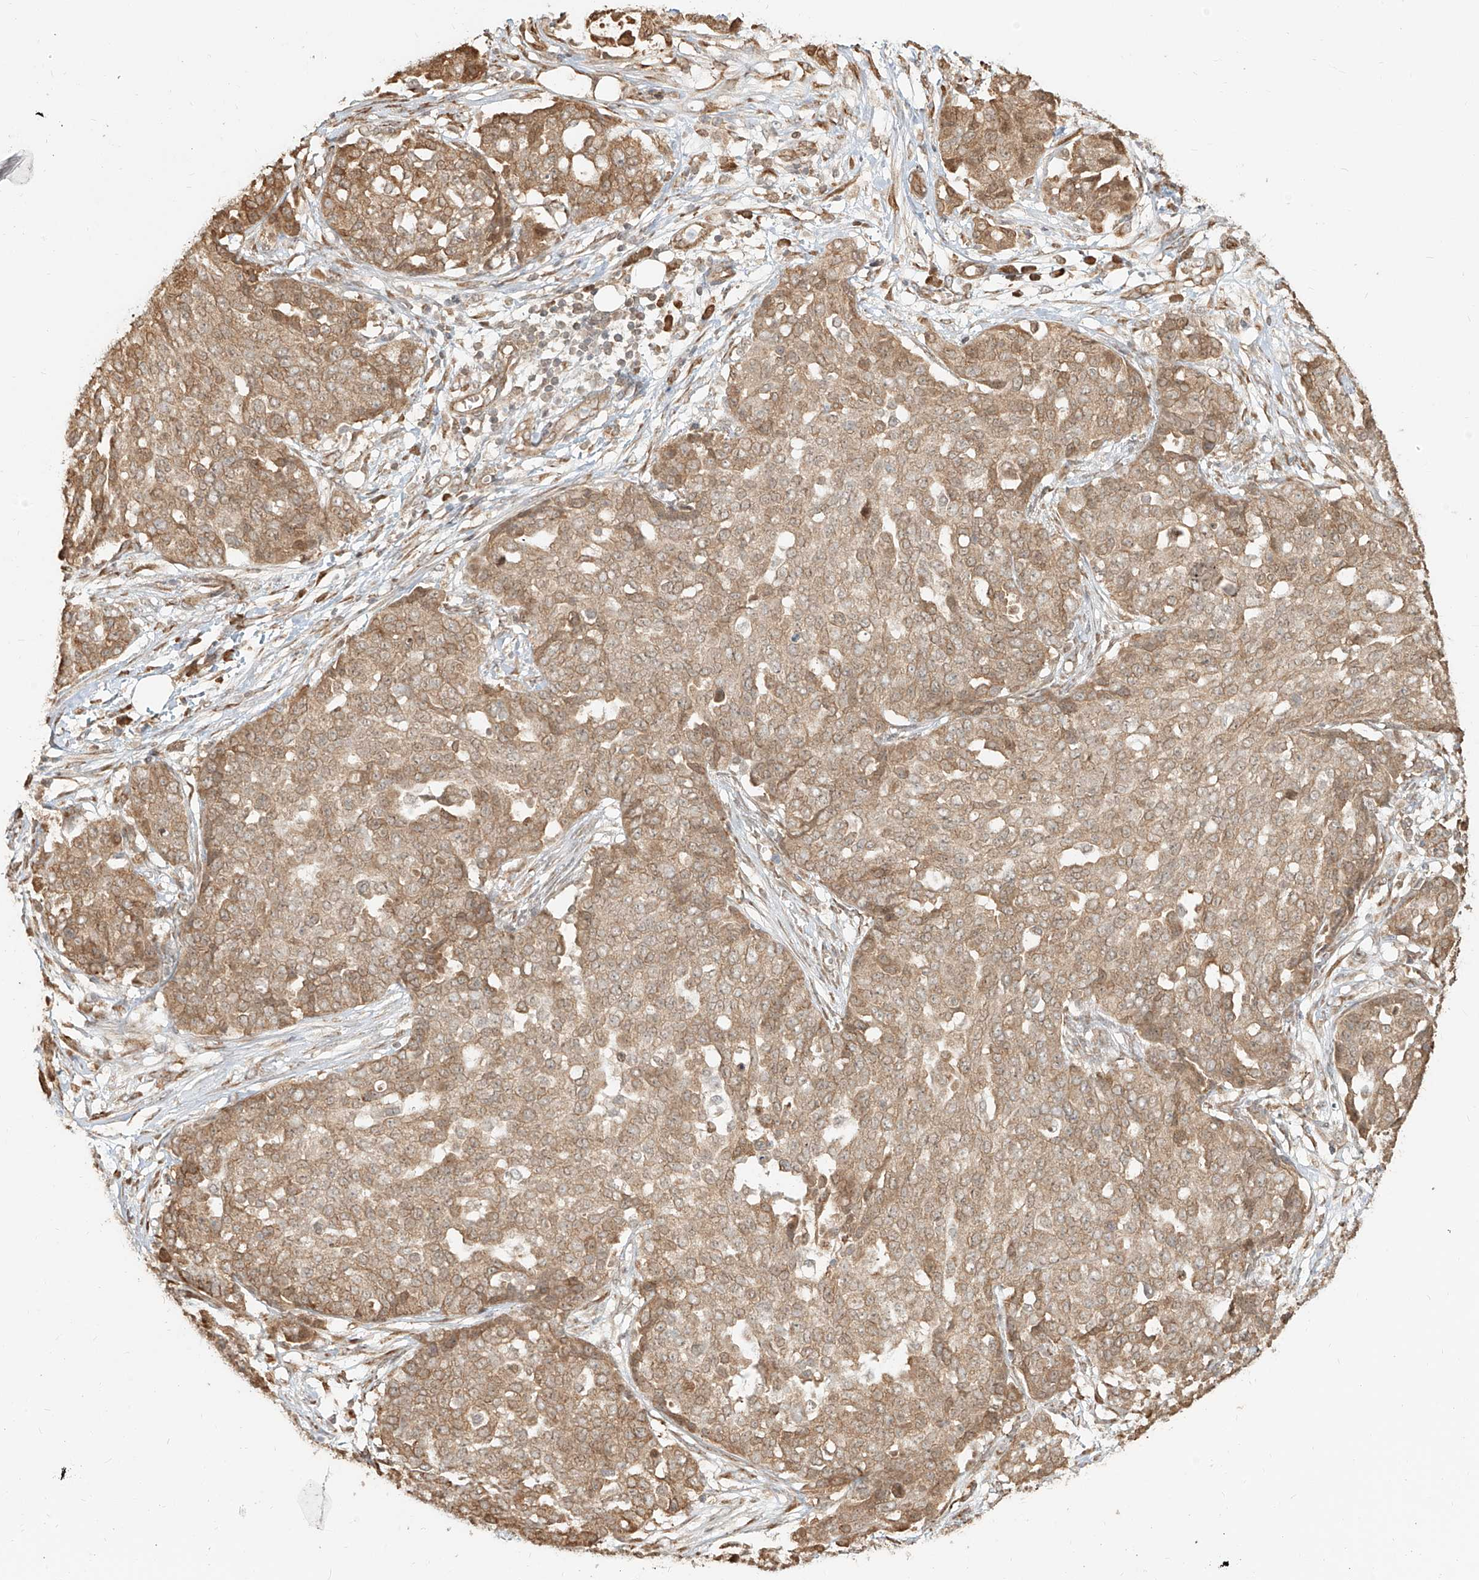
{"staining": {"intensity": "moderate", "quantity": ">75%", "location": "cytoplasmic/membranous"}, "tissue": "ovarian cancer", "cell_type": "Tumor cells", "image_type": "cancer", "snomed": [{"axis": "morphology", "description": "Cystadenocarcinoma, serous, NOS"}, {"axis": "topography", "description": "Soft tissue"}, {"axis": "topography", "description": "Ovary"}], "caption": "Human ovarian serous cystadenocarcinoma stained with a protein marker exhibits moderate staining in tumor cells.", "gene": "UBE2K", "patient": {"sex": "female", "age": 57}}